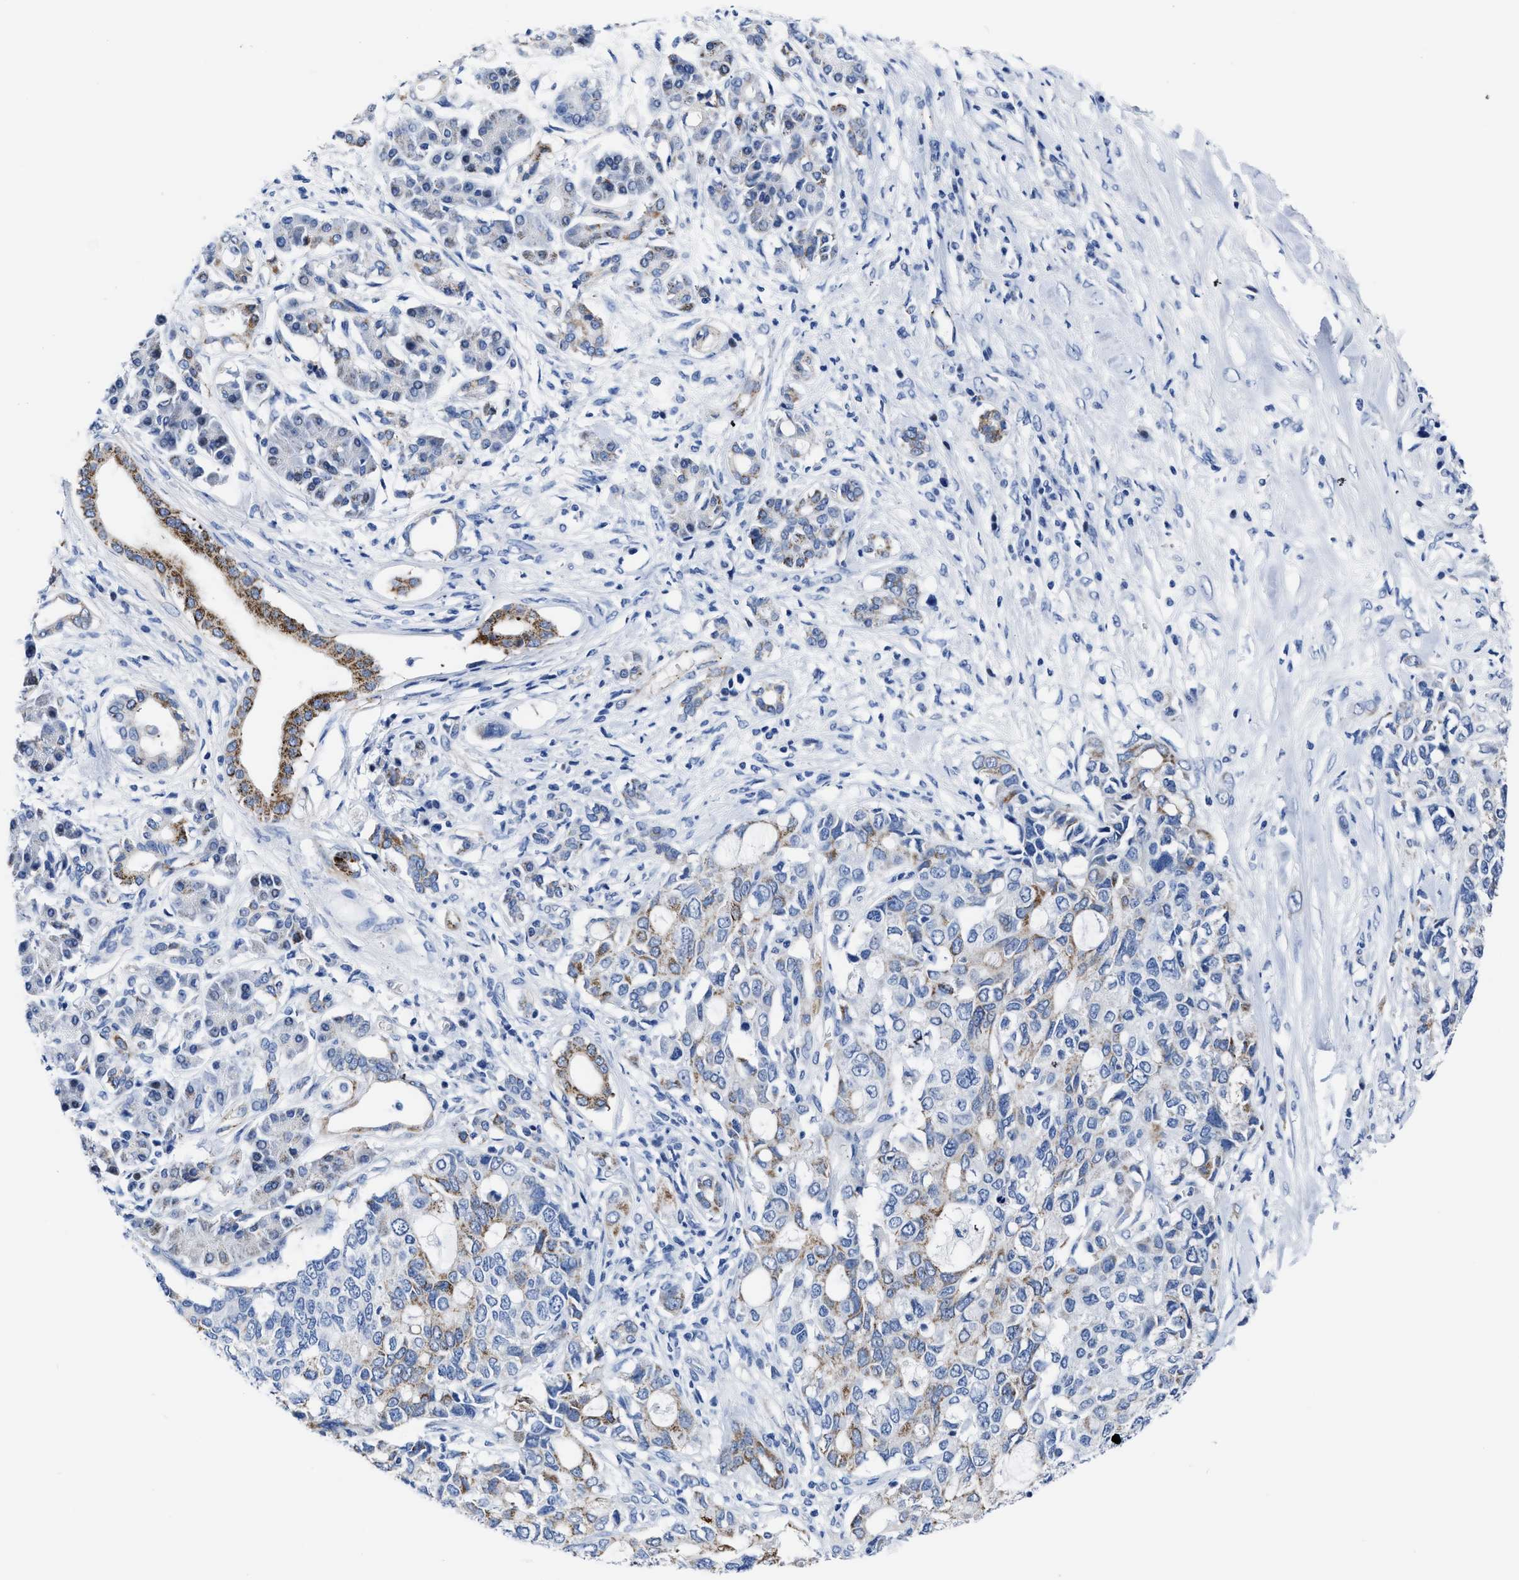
{"staining": {"intensity": "moderate", "quantity": "<25%", "location": "cytoplasmic/membranous"}, "tissue": "pancreatic cancer", "cell_type": "Tumor cells", "image_type": "cancer", "snomed": [{"axis": "morphology", "description": "Adenocarcinoma, NOS"}, {"axis": "topography", "description": "Pancreas"}], "caption": "Pancreatic cancer (adenocarcinoma) was stained to show a protein in brown. There is low levels of moderate cytoplasmic/membranous positivity in about <25% of tumor cells.", "gene": "KCNMB3", "patient": {"sex": "female", "age": 56}}